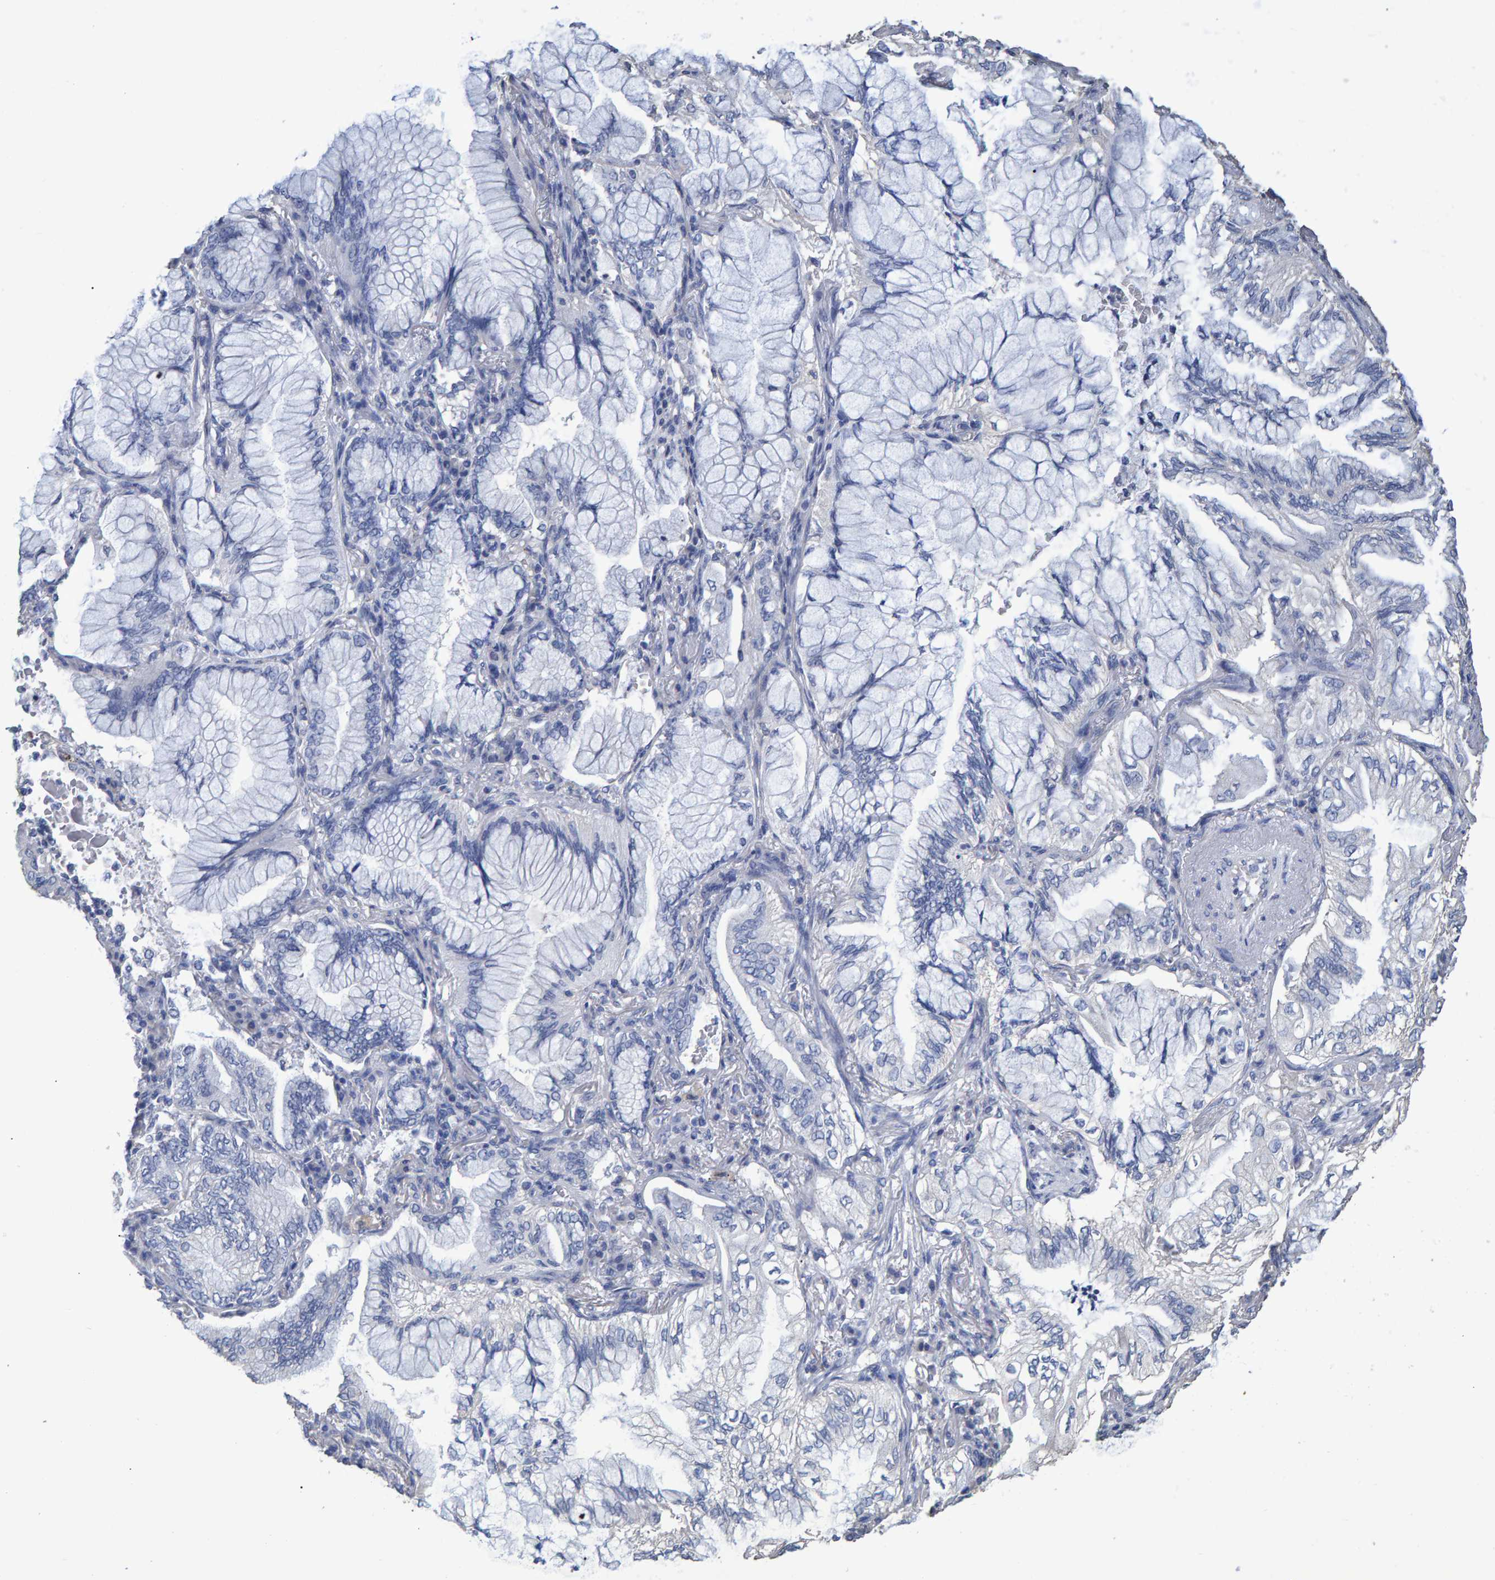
{"staining": {"intensity": "negative", "quantity": "none", "location": "none"}, "tissue": "lung cancer", "cell_type": "Tumor cells", "image_type": "cancer", "snomed": [{"axis": "morphology", "description": "Adenocarcinoma, NOS"}, {"axis": "topography", "description": "Lung"}], "caption": "Immunohistochemical staining of lung adenocarcinoma shows no significant staining in tumor cells. The staining was performed using DAB to visualize the protein expression in brown, while the nuclei were stained in blue with hematoxylin (Magnification: 20x).", "gene": "HEMGN", "patient": {"sex": "female", "age": 70}}